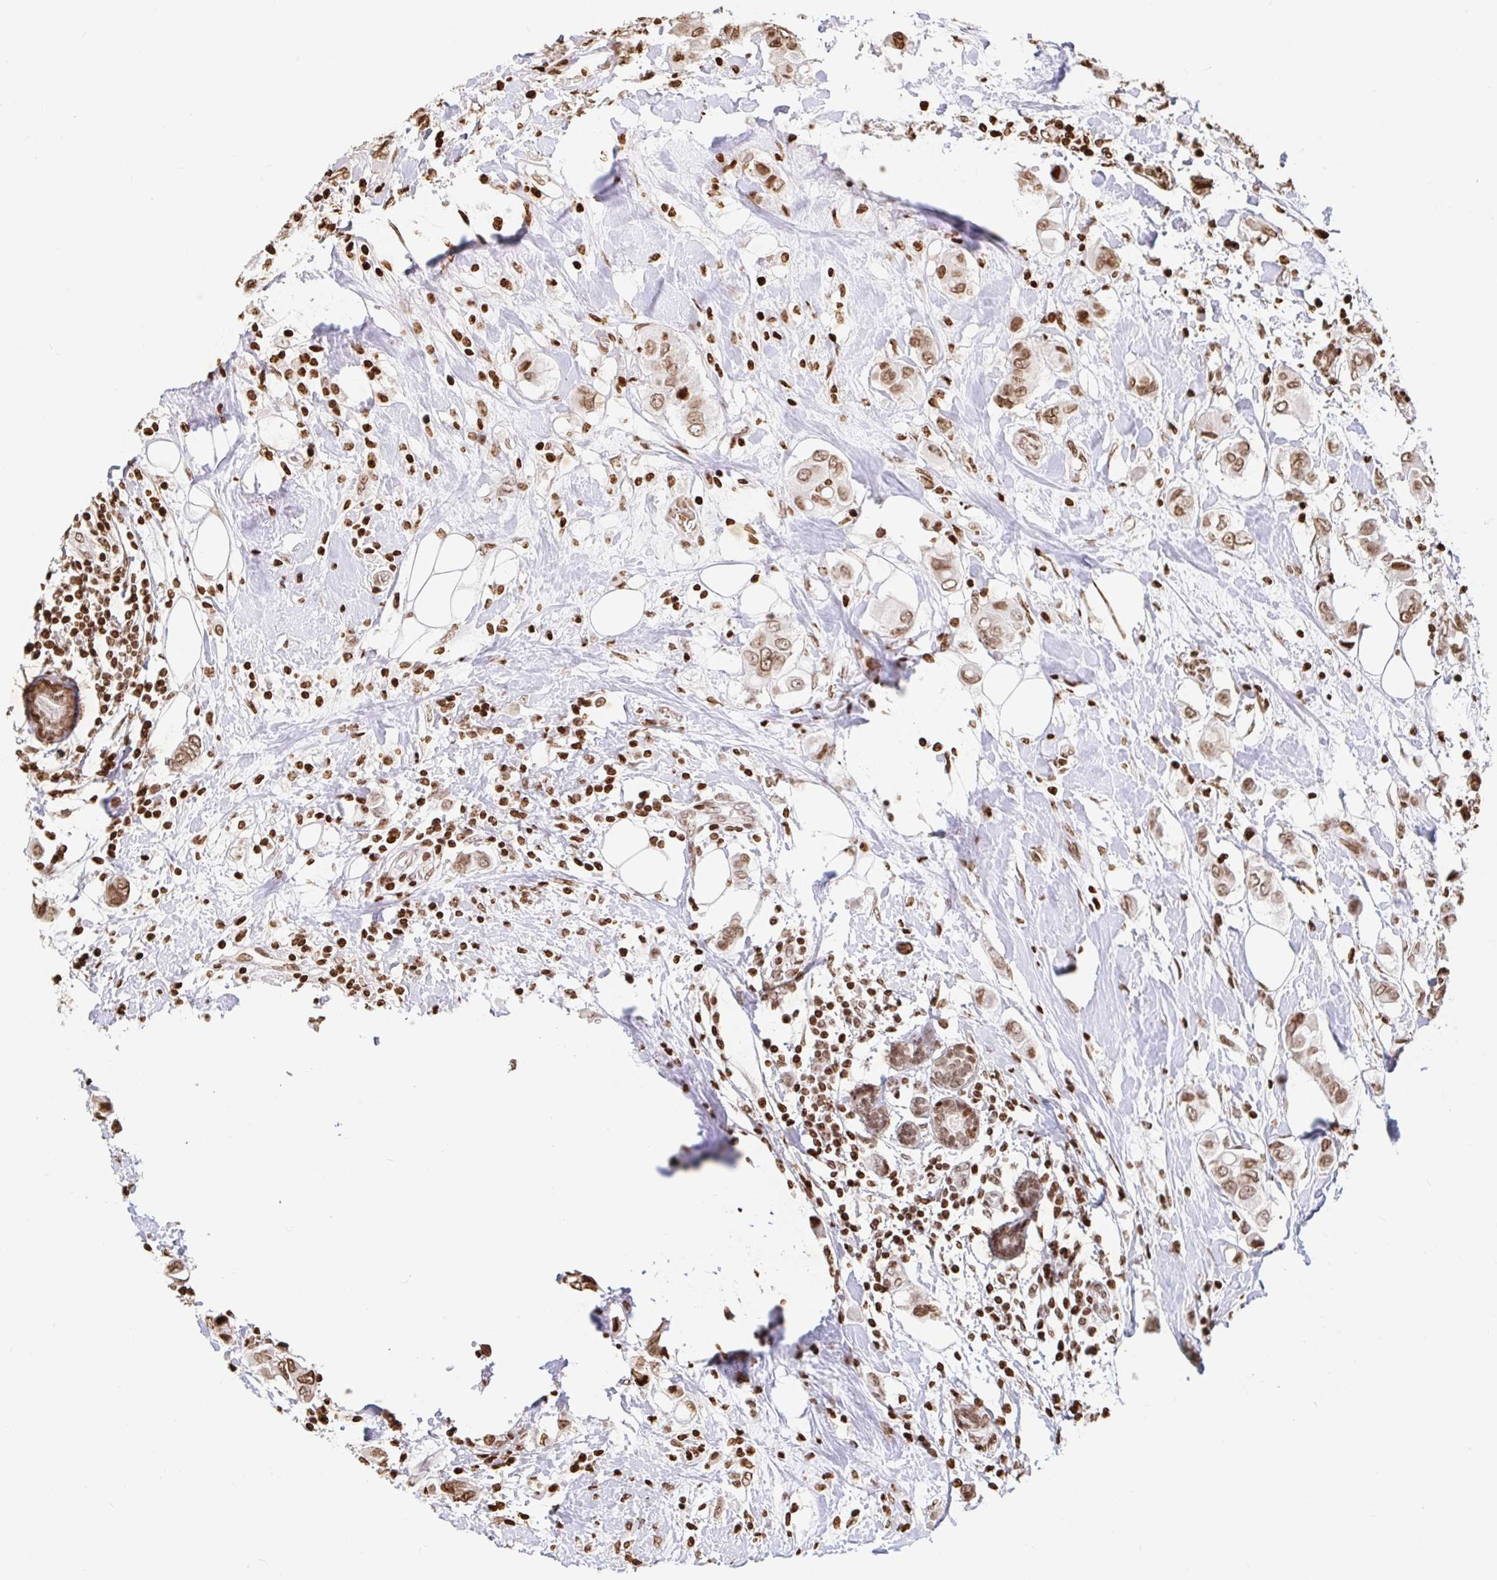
{"staining": {"intensity": "moderate", "quantity": ">75%", "location": "nuclear"}, "tissue": "breast cancer", "cell_type": "Tumor cells", "image_type": "cancer", "snomed": [{"axis": "morphology", "description": "Lobular carcinoma"}, {"axis": "topography", "description": "Breast"}], "caption": "Tumor cells show medium levels of moderate nuclear expression in approximately >75% of cells in human breast lobular carcinoma.", "gene": "H2BC5", "patient": {"sex": "female", "age": 51}}